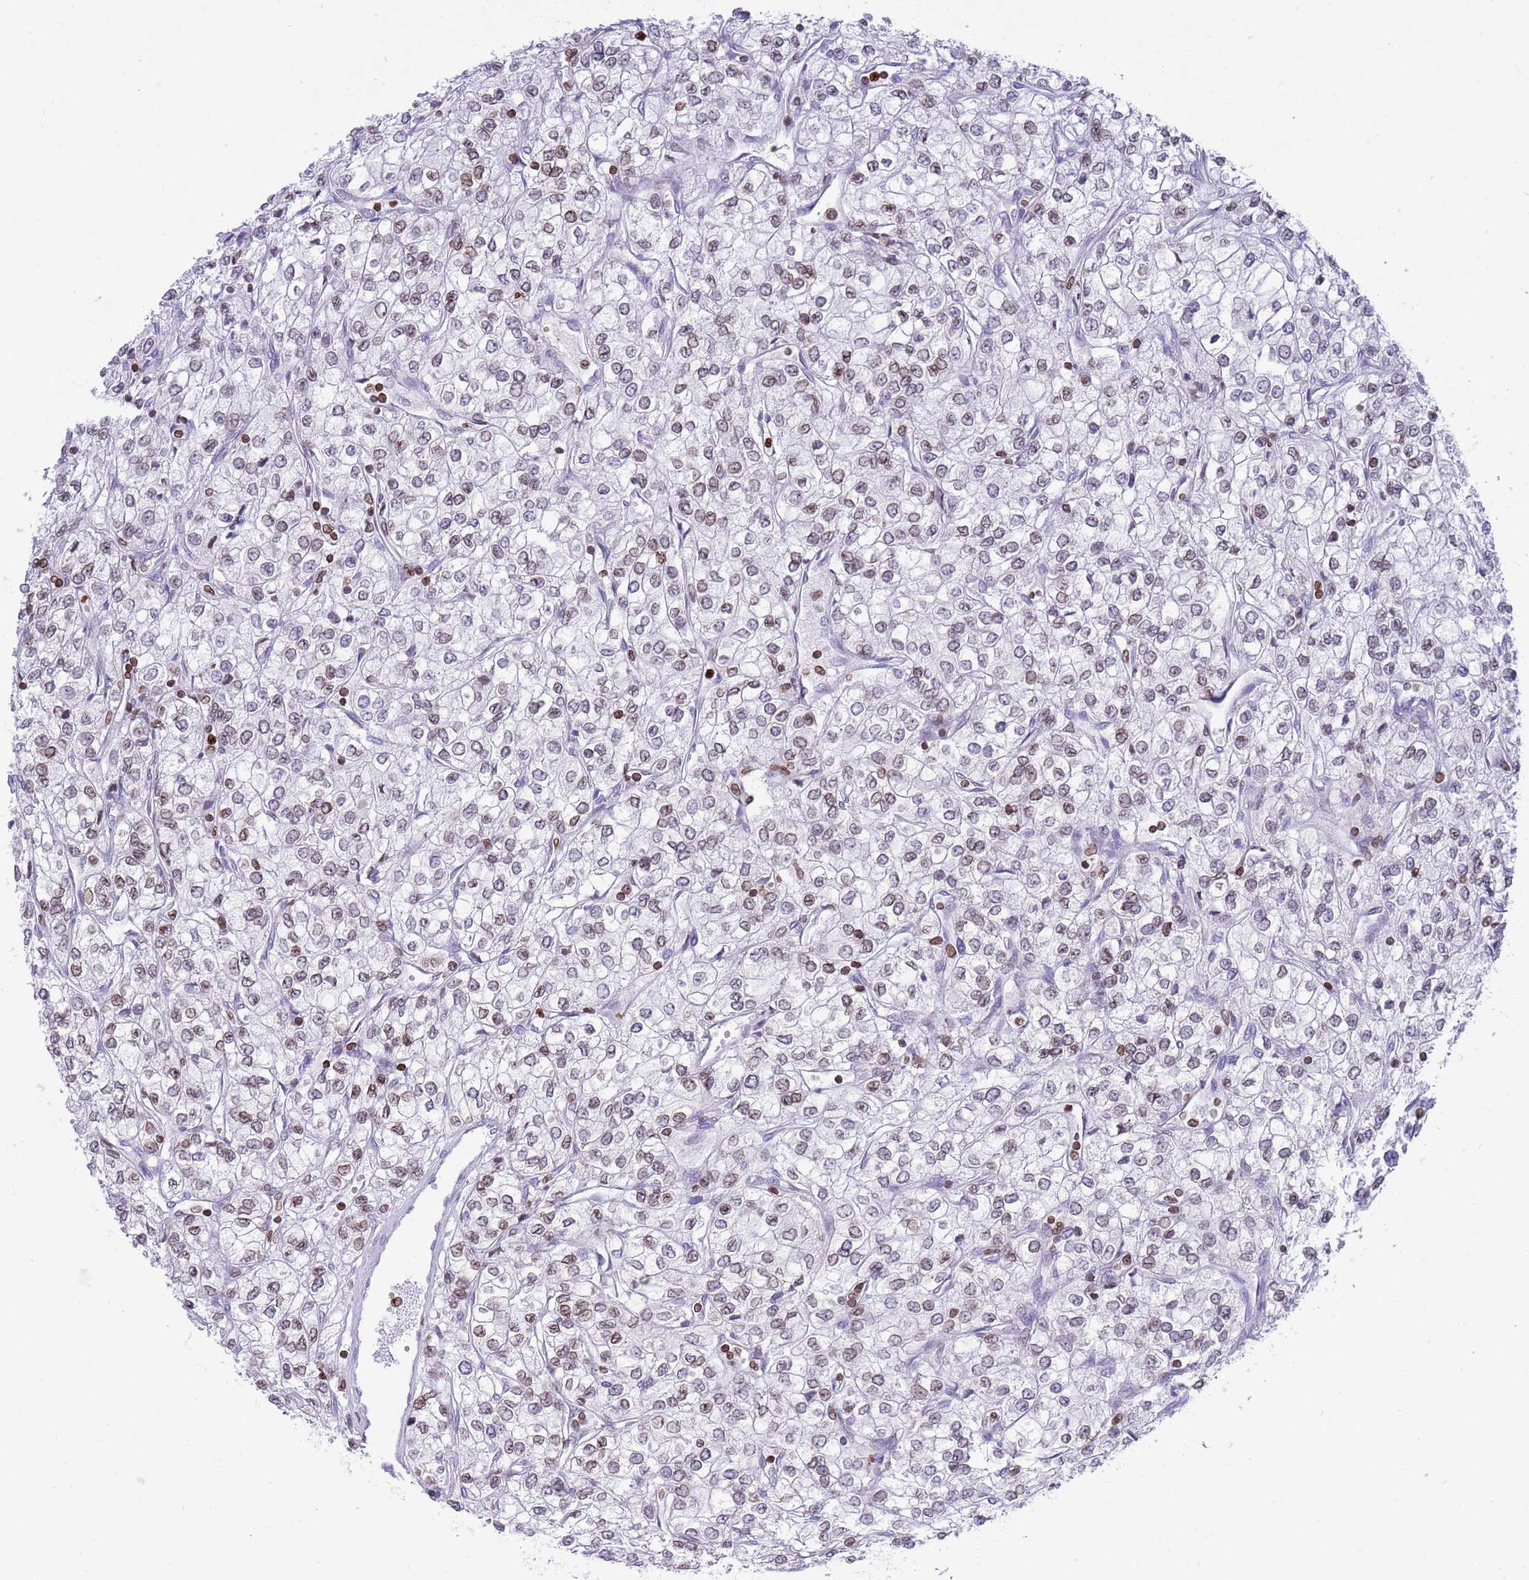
{"staining": {"intensity": "weak", "quantity": "25%-75%", "location": "cytoplasmic/membranous,nuclear"}, "tissue": "renal cancer", "cell_type": "Tumor cells", "image_type": "cancer", "snomed": [{"axis": "morphology", "description": "Adenocarcinoma, NOS"}, {"axis": "topography", "description": "Kidney"}], "caption": "DAB immunohistochemical staining of human renal cancer (adenocarcinoma) displays weak cytoplasmic/membranous and nuclear protein staining in approximately 25%-75% of tumor cells. (DAB (3,3'-diaminobenzidine) = brown stain, brightfield microscopy at high magnification).", "gene": "LBR", "patient": {"sex": "male", "age": 80}}